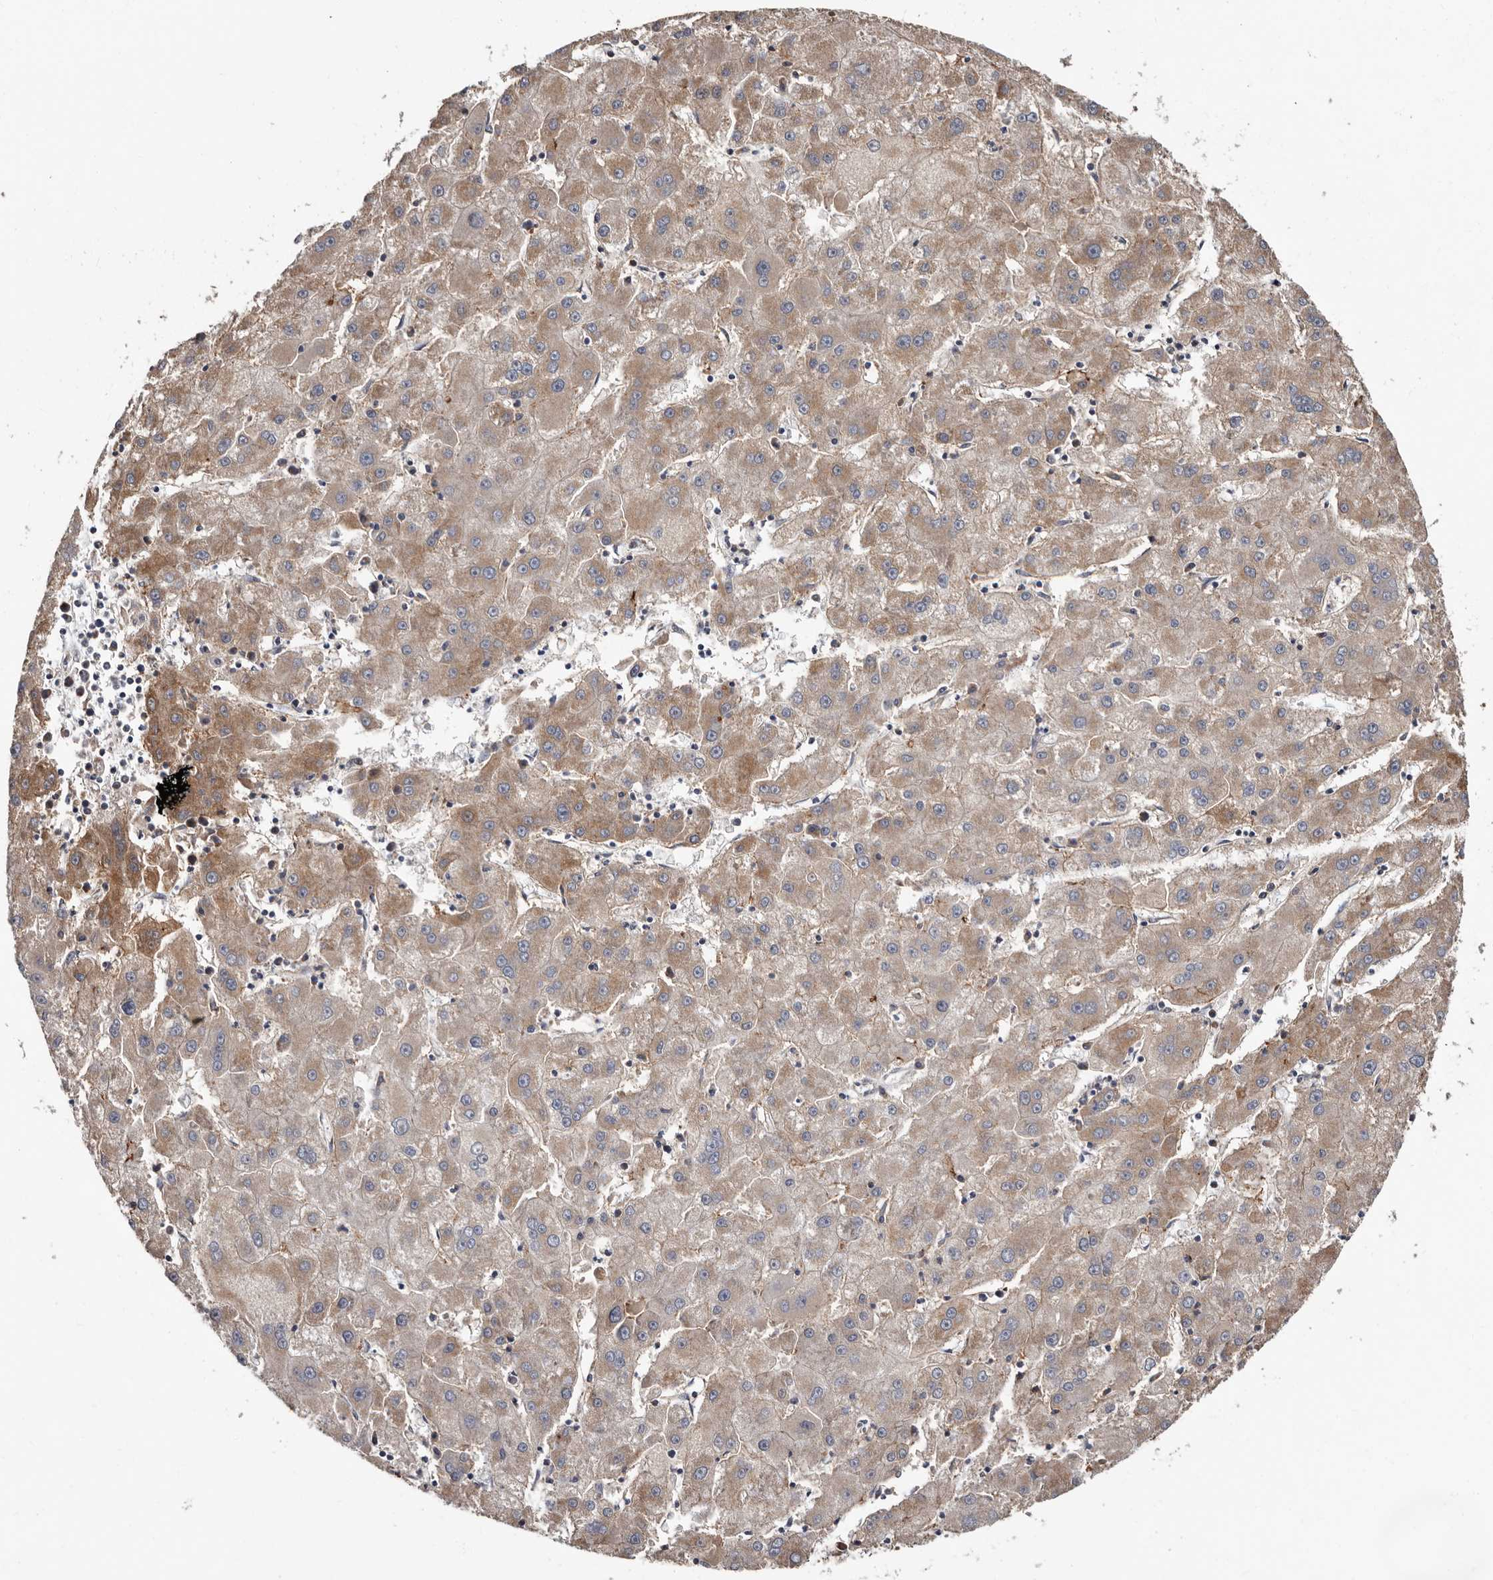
{"staining": {"intensity": "weak", "quantity": ">75%", "location": "cytoplasmic/membranous"}, "tissue": "liver cancer", "cell_type": "Tumor cells", "image_type": "cancer", "snomed": [{"axis": "morphology", "description": "Carcinoma, Hepatocellular, NOS"}, {"axis": "topography", "description": "Liver"}], "caption": "Human liver cancer (hepatocellular carcinoma) stained with a brown dye shows weak cytoplasmic/membranous positive expression in about >75% of tumor cells.", "gene": "MRPL18", "patient": {"sex": "male", "age": 72}}